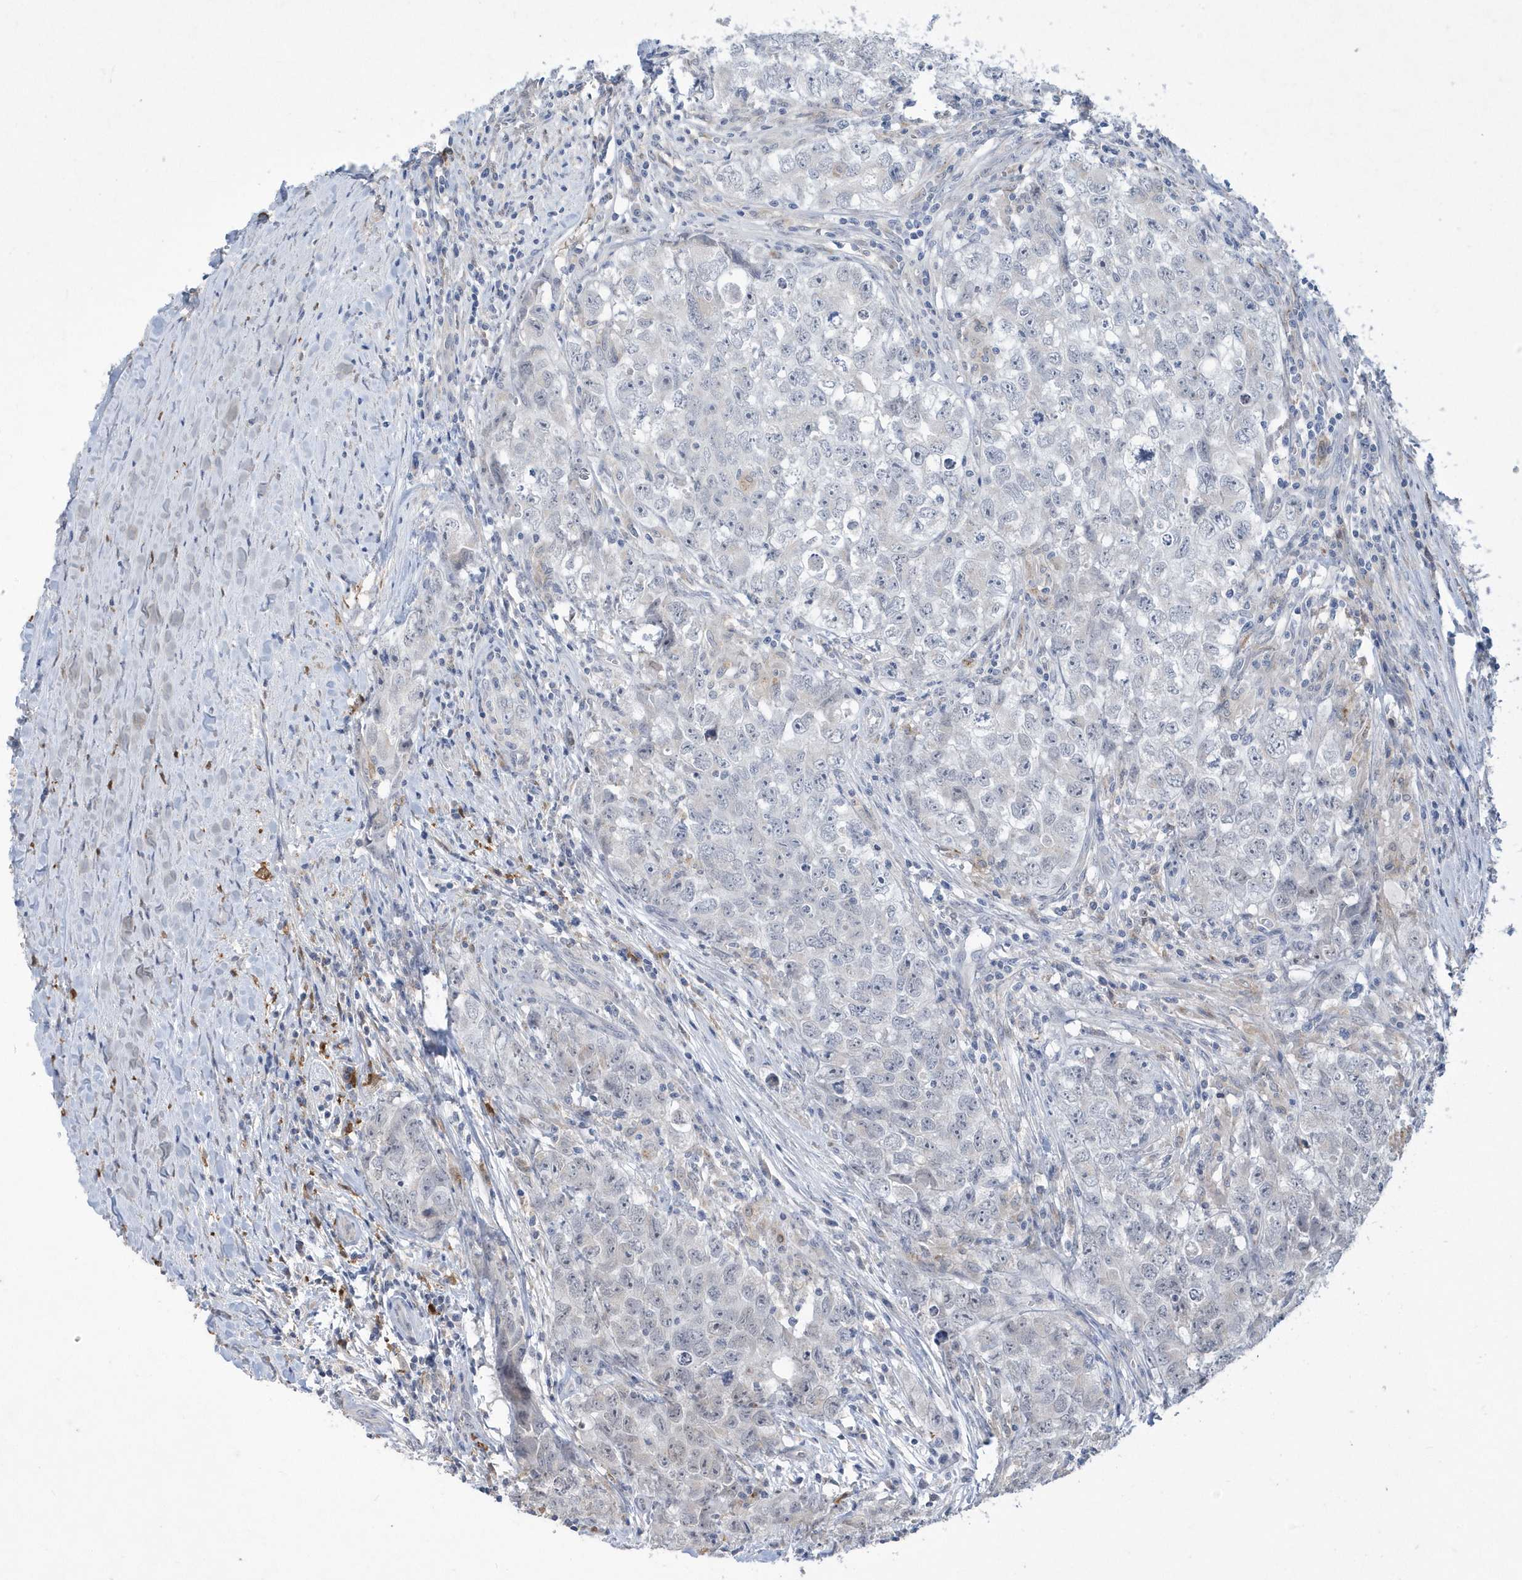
{"staining": {"intensity": "negative", "quantity": "none", "location": "none"}, "tissue": "testis cancer", "cell_type": "Tumor cells", "image_type": "cancer", "snomed": [{"axis": "morphology", "description": "Seminoma, NOS"}, {"axis": "morphology", "description": "Carcinoma, Embryonal, NOS"}, {"axis": "topography", "description": "Testis"}], "caption": "A photomicrograph of human testis cancer (seminoma) is negative for staining in tumor cells.", "gene": "TSPEAR", "patient": {"sex": "male", "age": 43}}